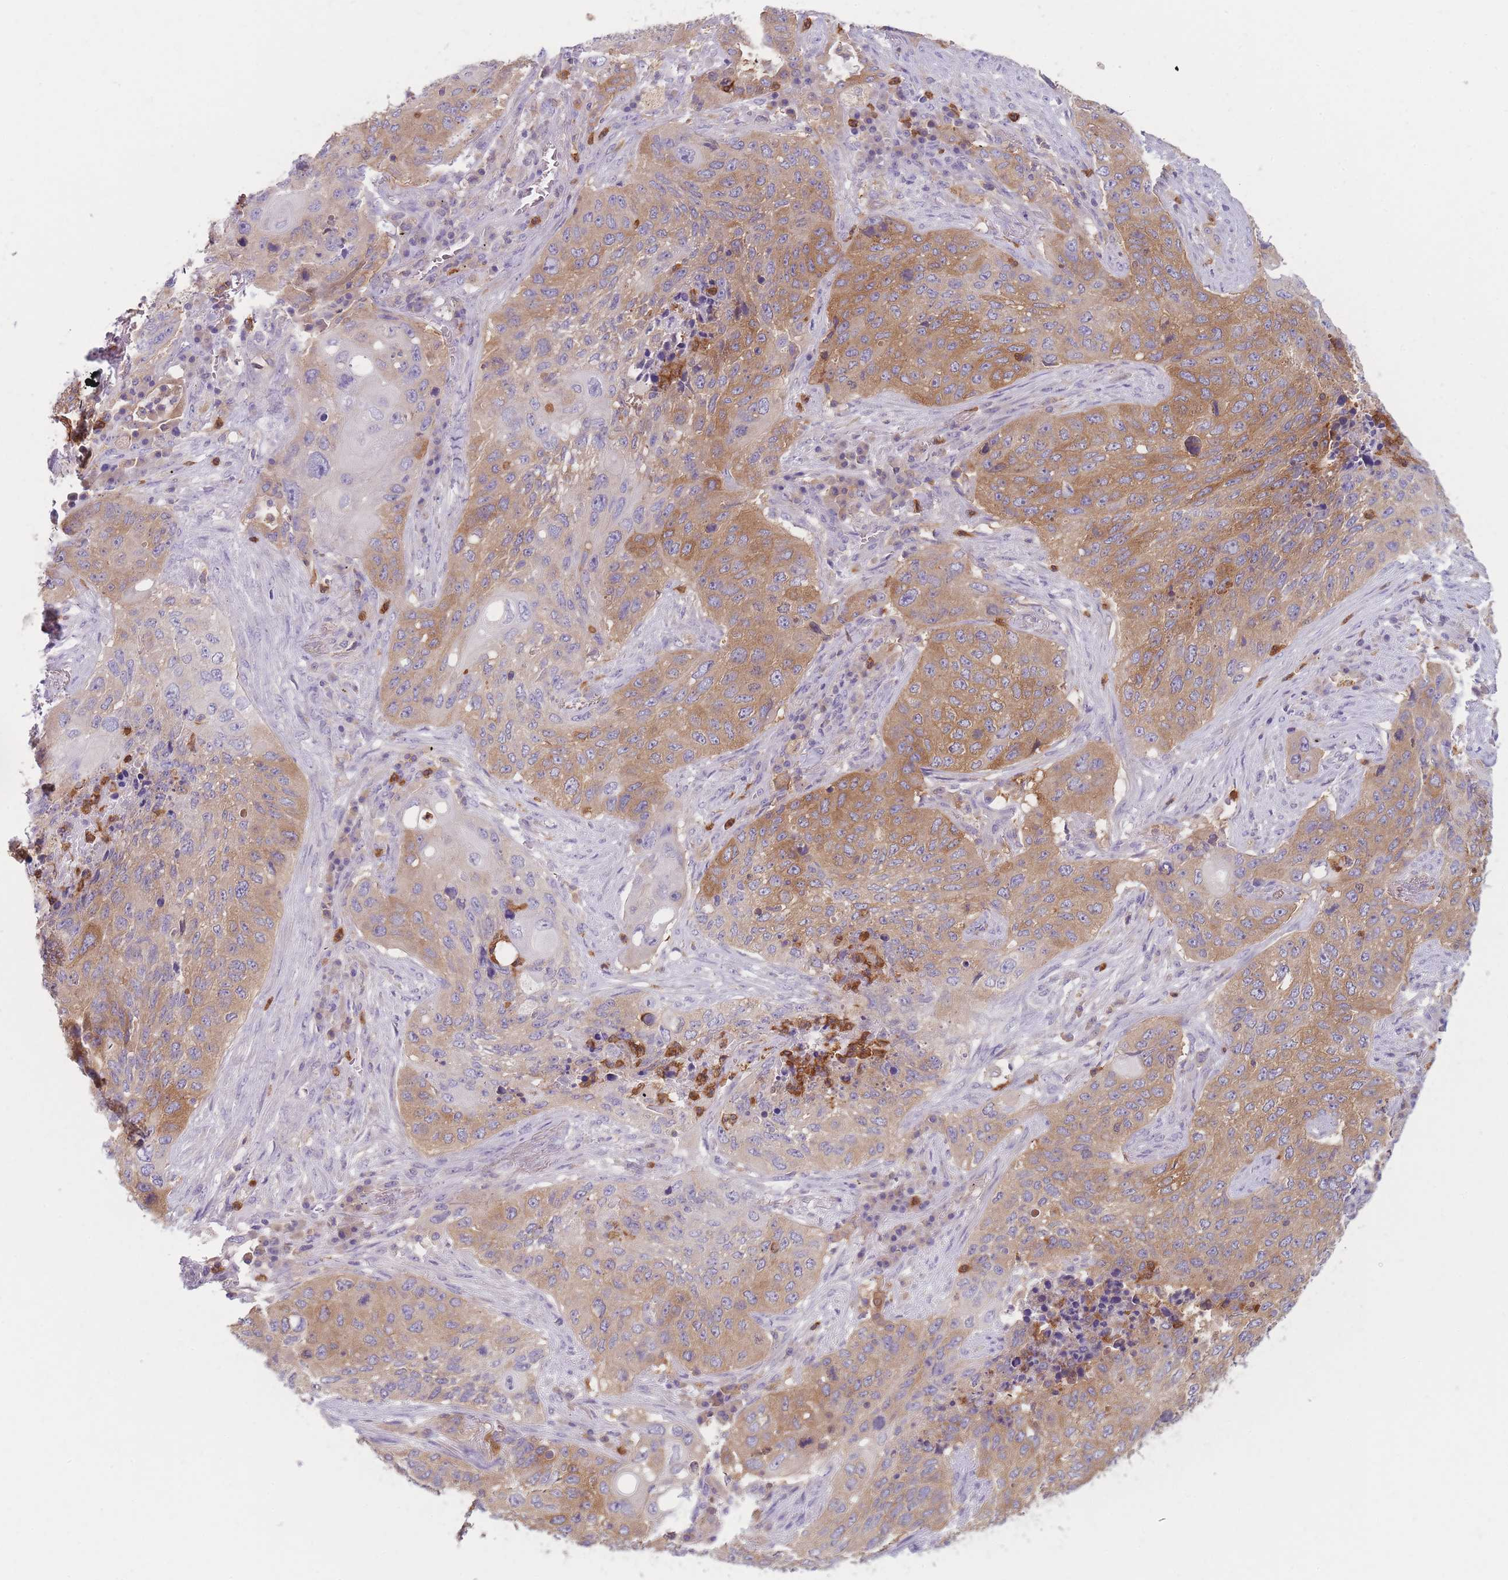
{"staining": {"intensity": "moderate", "quantity": ">75%", "location": "cytoplasmic/membranous"}, "tissue": "lung cancer", "cell_type": "Tumor cells", "image_type": "cancer", "snomed": [{"axis": "morphology", "description": "Squamous cell carcinoma, NOS"}, {"axis": "topography", "description": "Lung"}], "caption": "Brown immunohistochemical staining in human lung cancer (squamous cell carcinoma) displays moderate cytoplasmic/membranous expression in about >75% of tumor cells. Immunohistochemistry (ihc) stains the protein in brown and the nuclei are stained blue.", "gene": "ST3GAL4", "patient": {"sex": "female", "age": 63}}